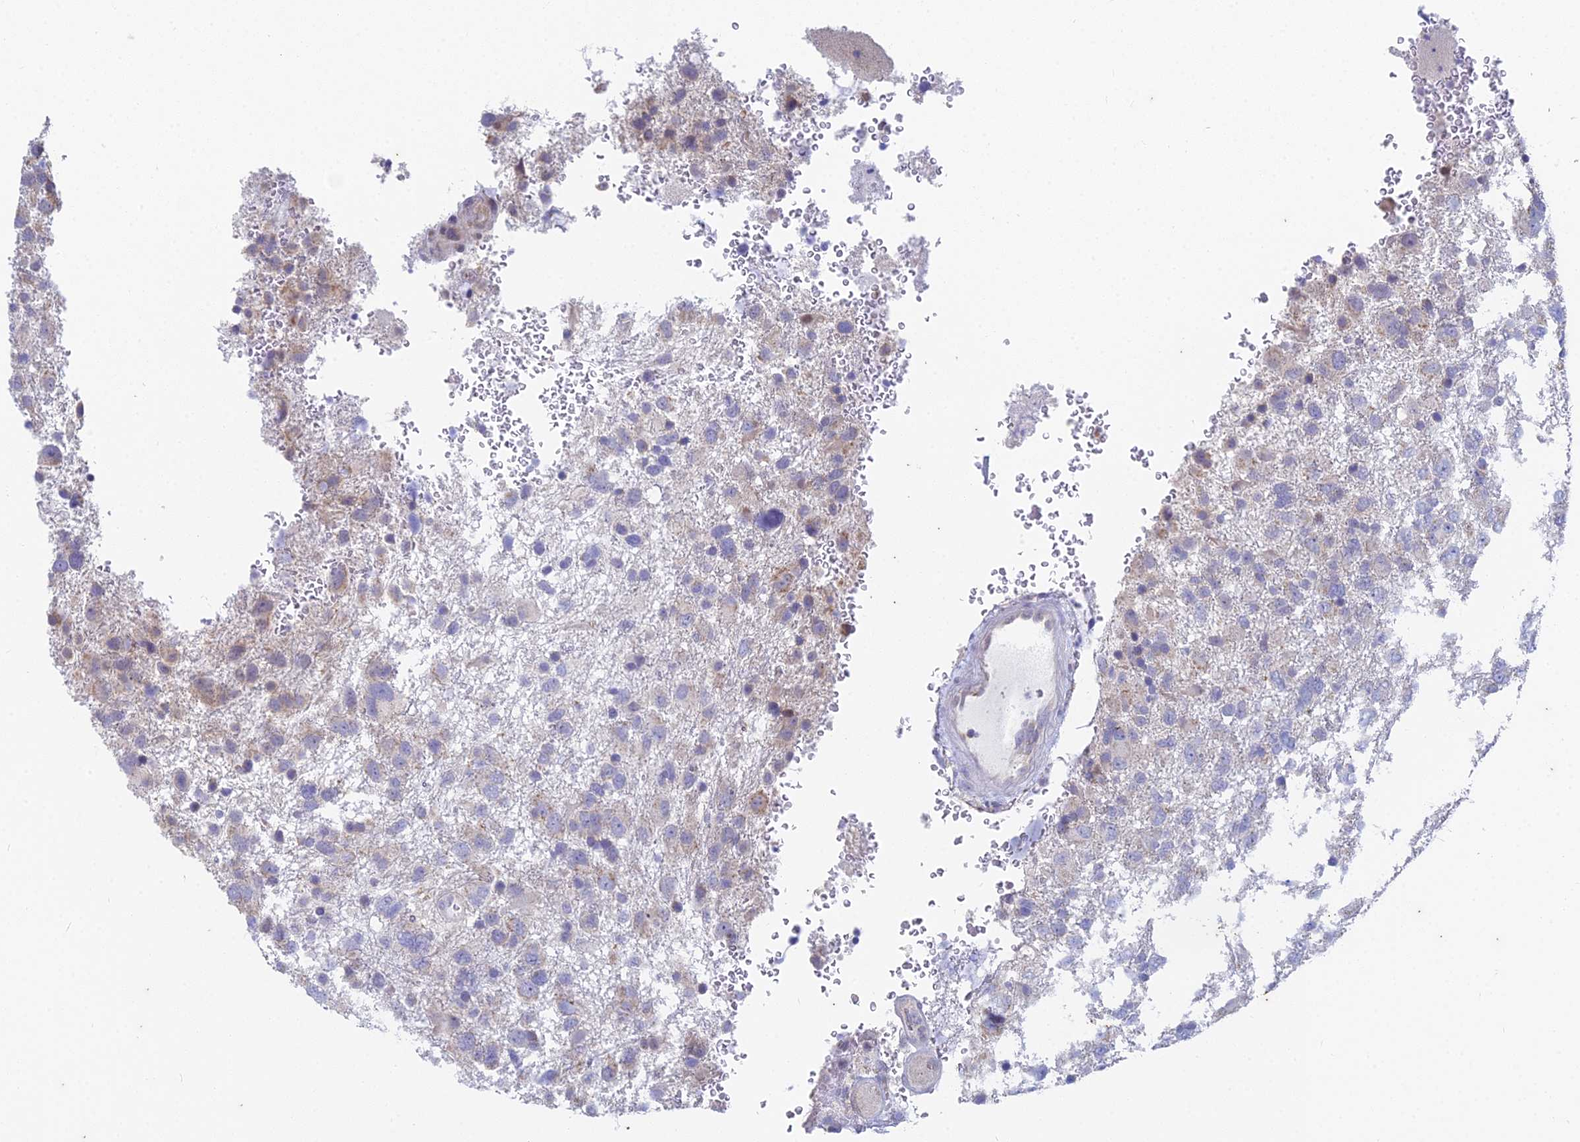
{"staining": {"intensity": "weak", "quantity": "<25%", "location": "cytoplasmic/membranous"}, "tissue": "glioma", "cell_type": "Tumor cells", "image_type": "cancer", "snomed": [{"axis": "morphology", "description": "Glioma, malignant, High grade"}, {"axis": "topography", "description": "Brain"}], "caption": "Protein analysis of malignant glioma (high-grade) reveals no significant expression in tumor cells.", "gene": "EEF2KMT", "patient": {"sex": "male", "age": 61}}